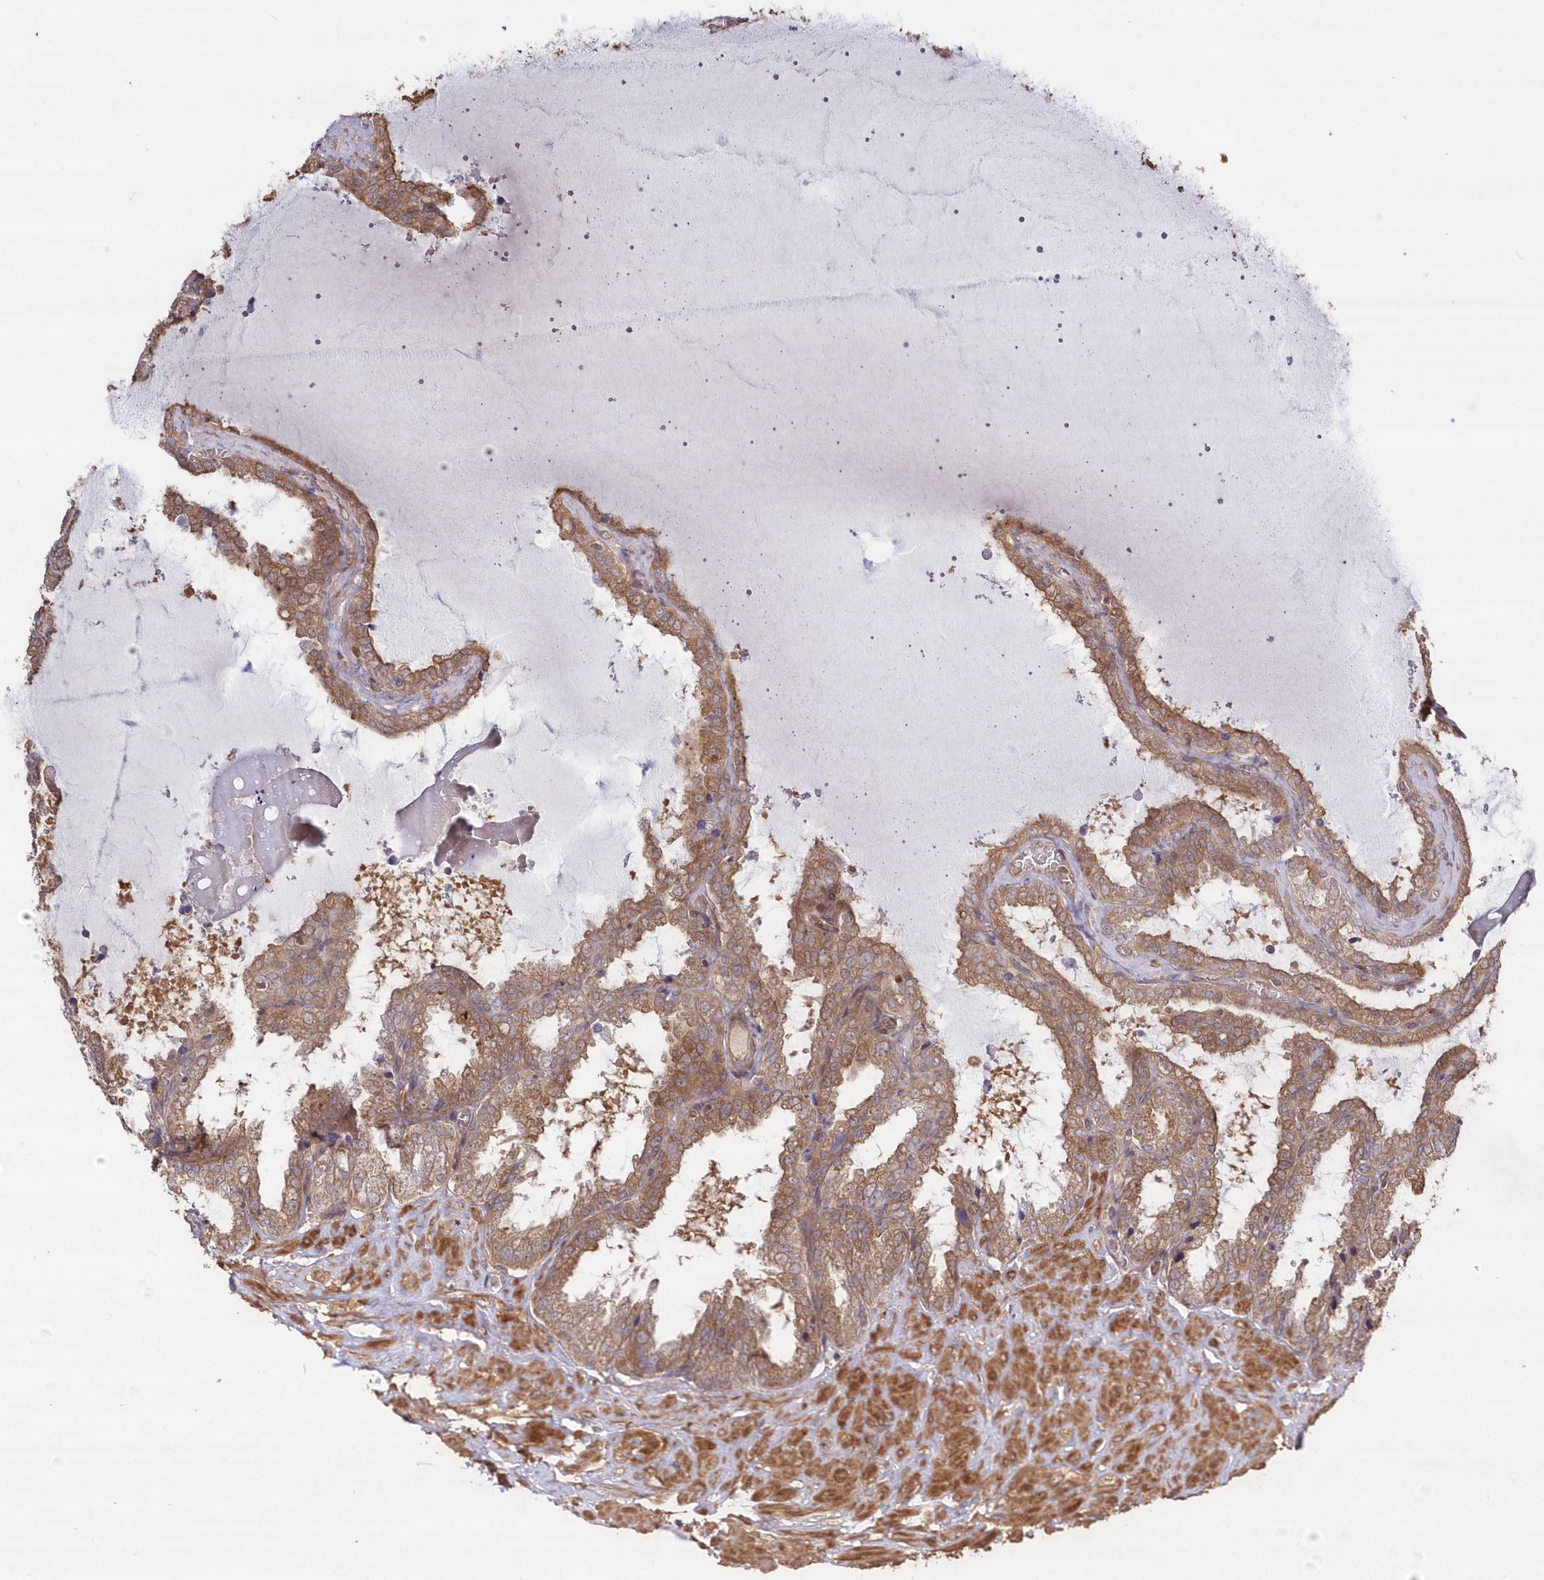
{"staining": {"intensity": "moderate", "quantity": ">75%", "location": "cytoplasmic/membranous"}, "tissue": "seminal vesicle", "cell_type": "Glandular cells", "image_type": "normal", "snomed": [{"axis": "morphology", "description": "Normal tissue, NOS"}, {"axis": "topography", "description": "Seminal veicle"}], "caption": "Protein analysis of benign seminal vesicle demonstrates moderate cytoplasmic/membranous expression in approximately >75% of glandular cells.", "gene": "TBCA", "patient": {"sex": "male", "age": 46}}